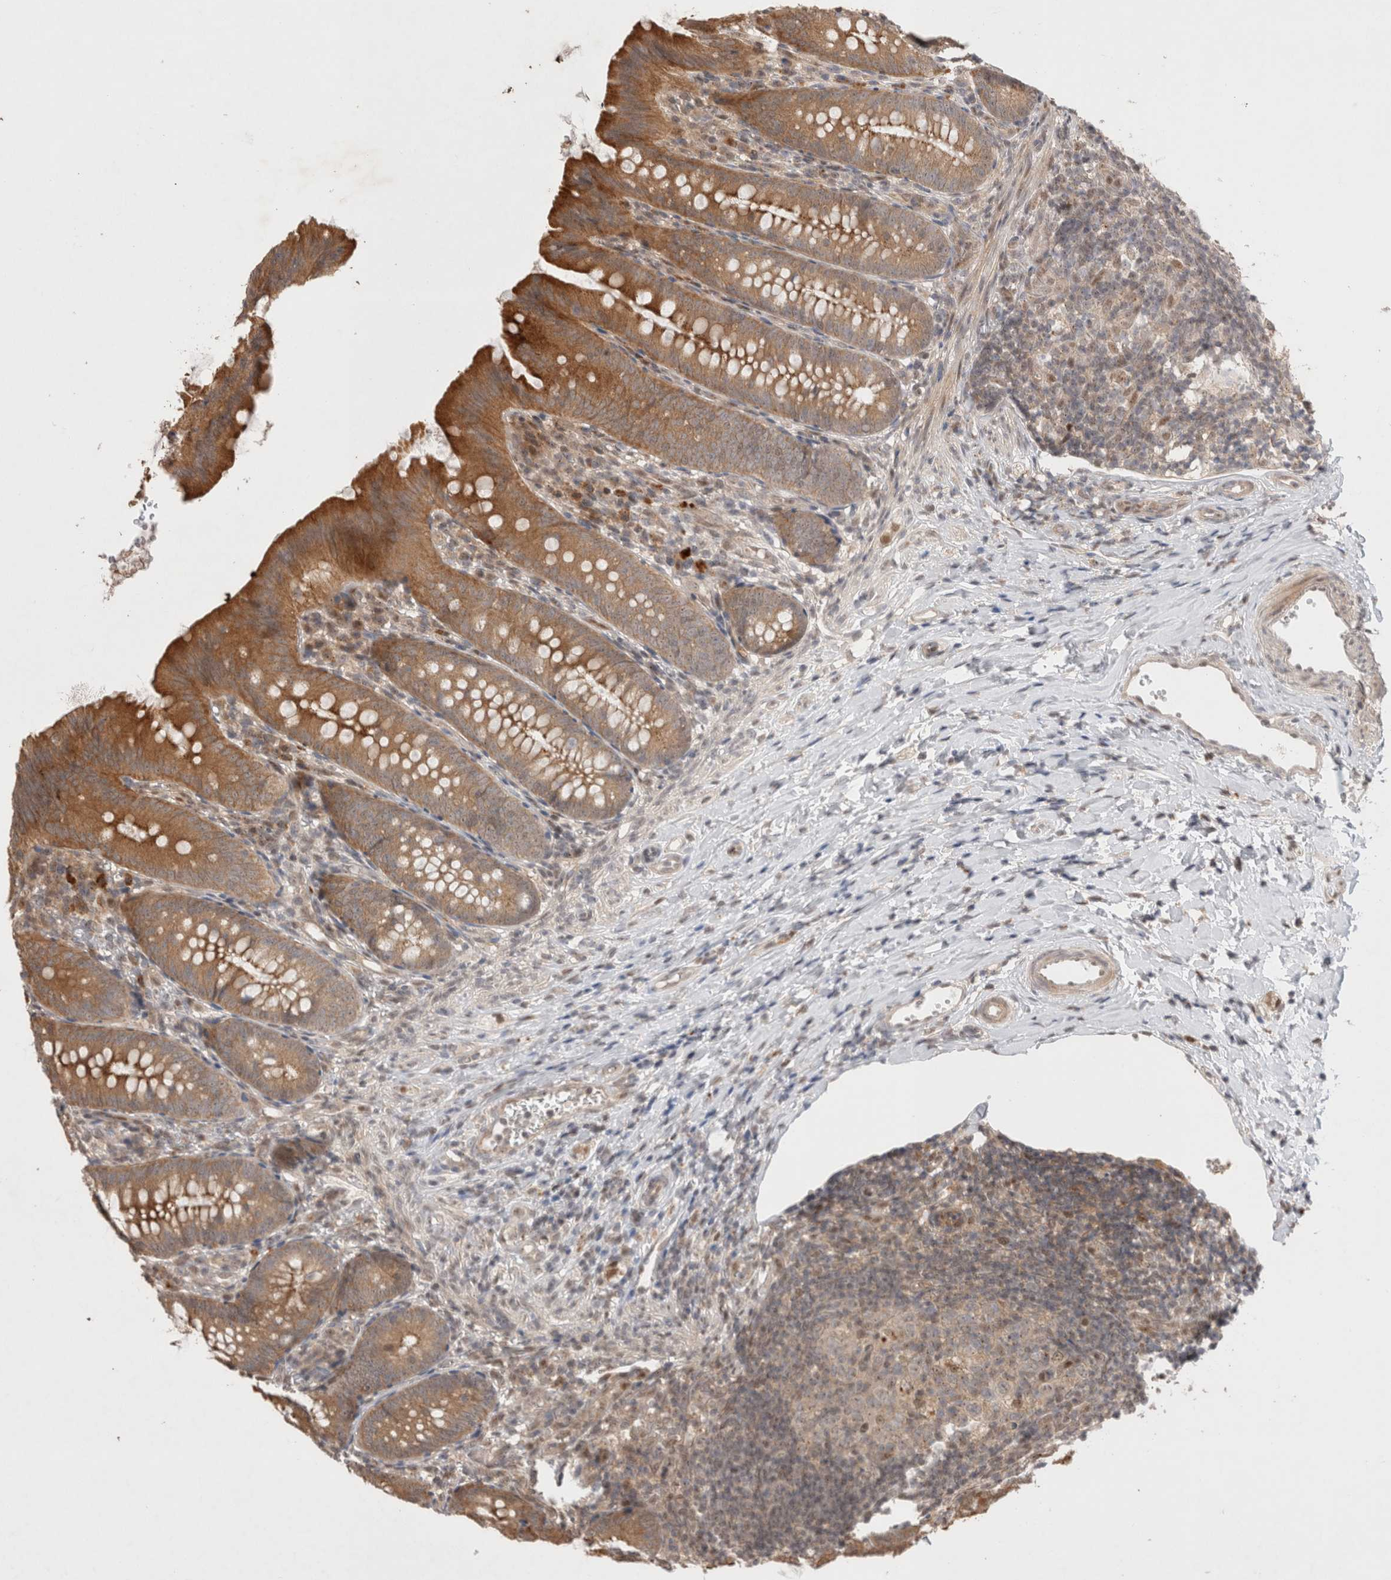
{"staining": {"intensity": "moderate", "quantity": ">75%", "location": "cytoplasmic/membranous"}, "tissue": "appendix", "cell_type": "Glandular cells", "image_type": "normal", "snomed": [{"axis": "morphology", "description": "Normal tissue, NOS"}, {"axis": "topography", "description": "Appendix"}], "caption": "The histopathology image demonstrates immunohistochemical staining of normal appendix. There is moderate cytoplasmic/membranous positivity is seen in approximately >75% of glandular cells. The staining is performed using DAB (3,3'-diaminobenzidine) brown chromogen to label protein expression. The nuclei are counter-stained blue using hematoxylin.", "gene": "SLC29A1", "patient": {"sex": "male", "age": 1}}